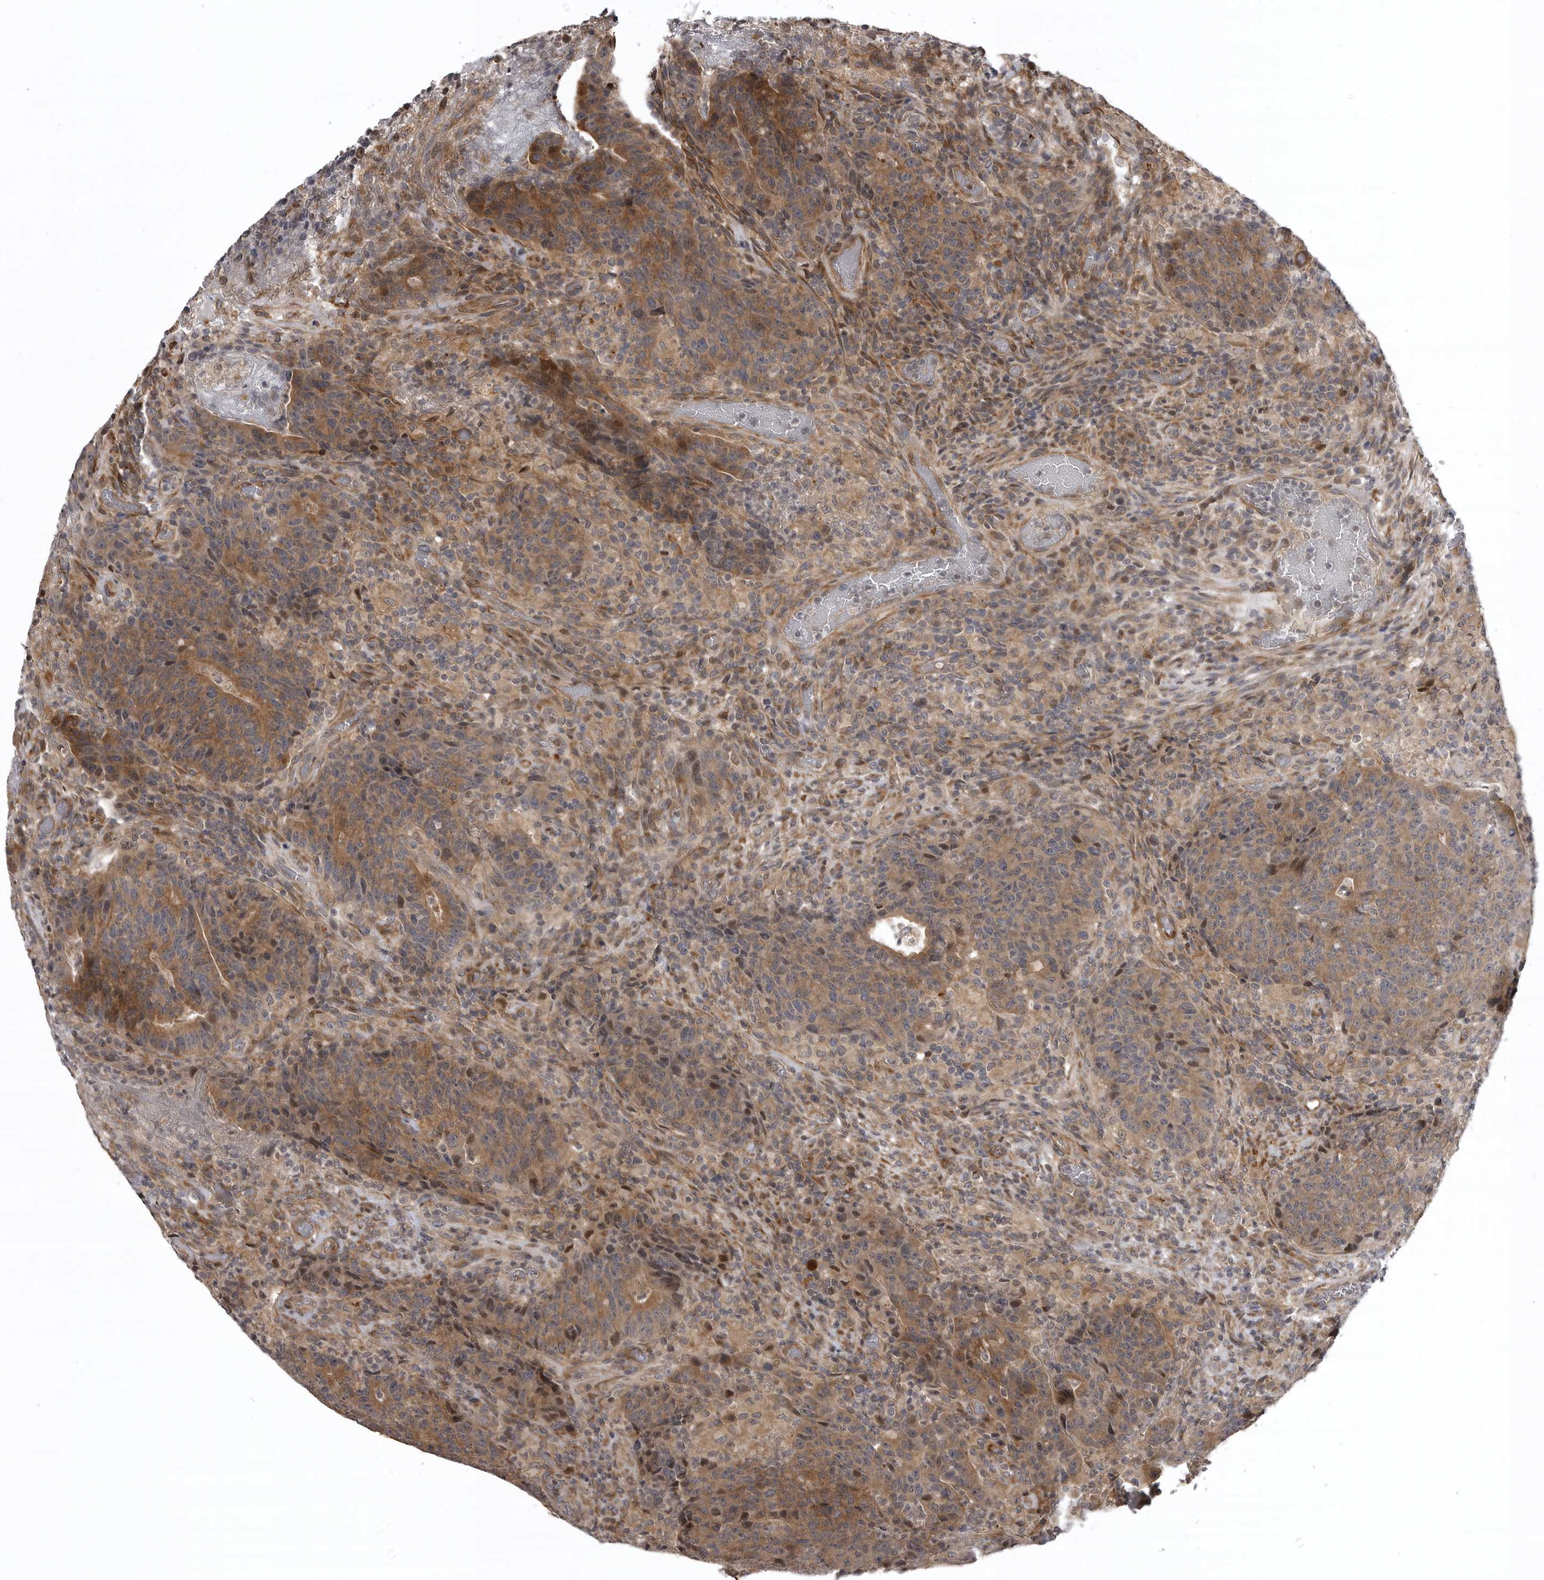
{"staining": {"intensity": "moderate", "quantity": ">75%", "location": "cytoplasmic/membranous"}, "tissue": "colorectal cancer", "cell_type": "Tumor cells", "image_type": "cancer", "snomed": [{"axis": "morphology", "description": "Adenocarcinoma, NOS"}, {"axis": "topography", "description": "Colon"}], "caption": "A high-resolution micrograph shows immunohistochemistry (IHC) staining of adenocarcinoma (colorectal), which reveals moderate cytoplasmic/membranous expression in approximately >75% of tumor cells.", "gene": "ZNRF1", "patient": {"sex": "female", "age": 75}}